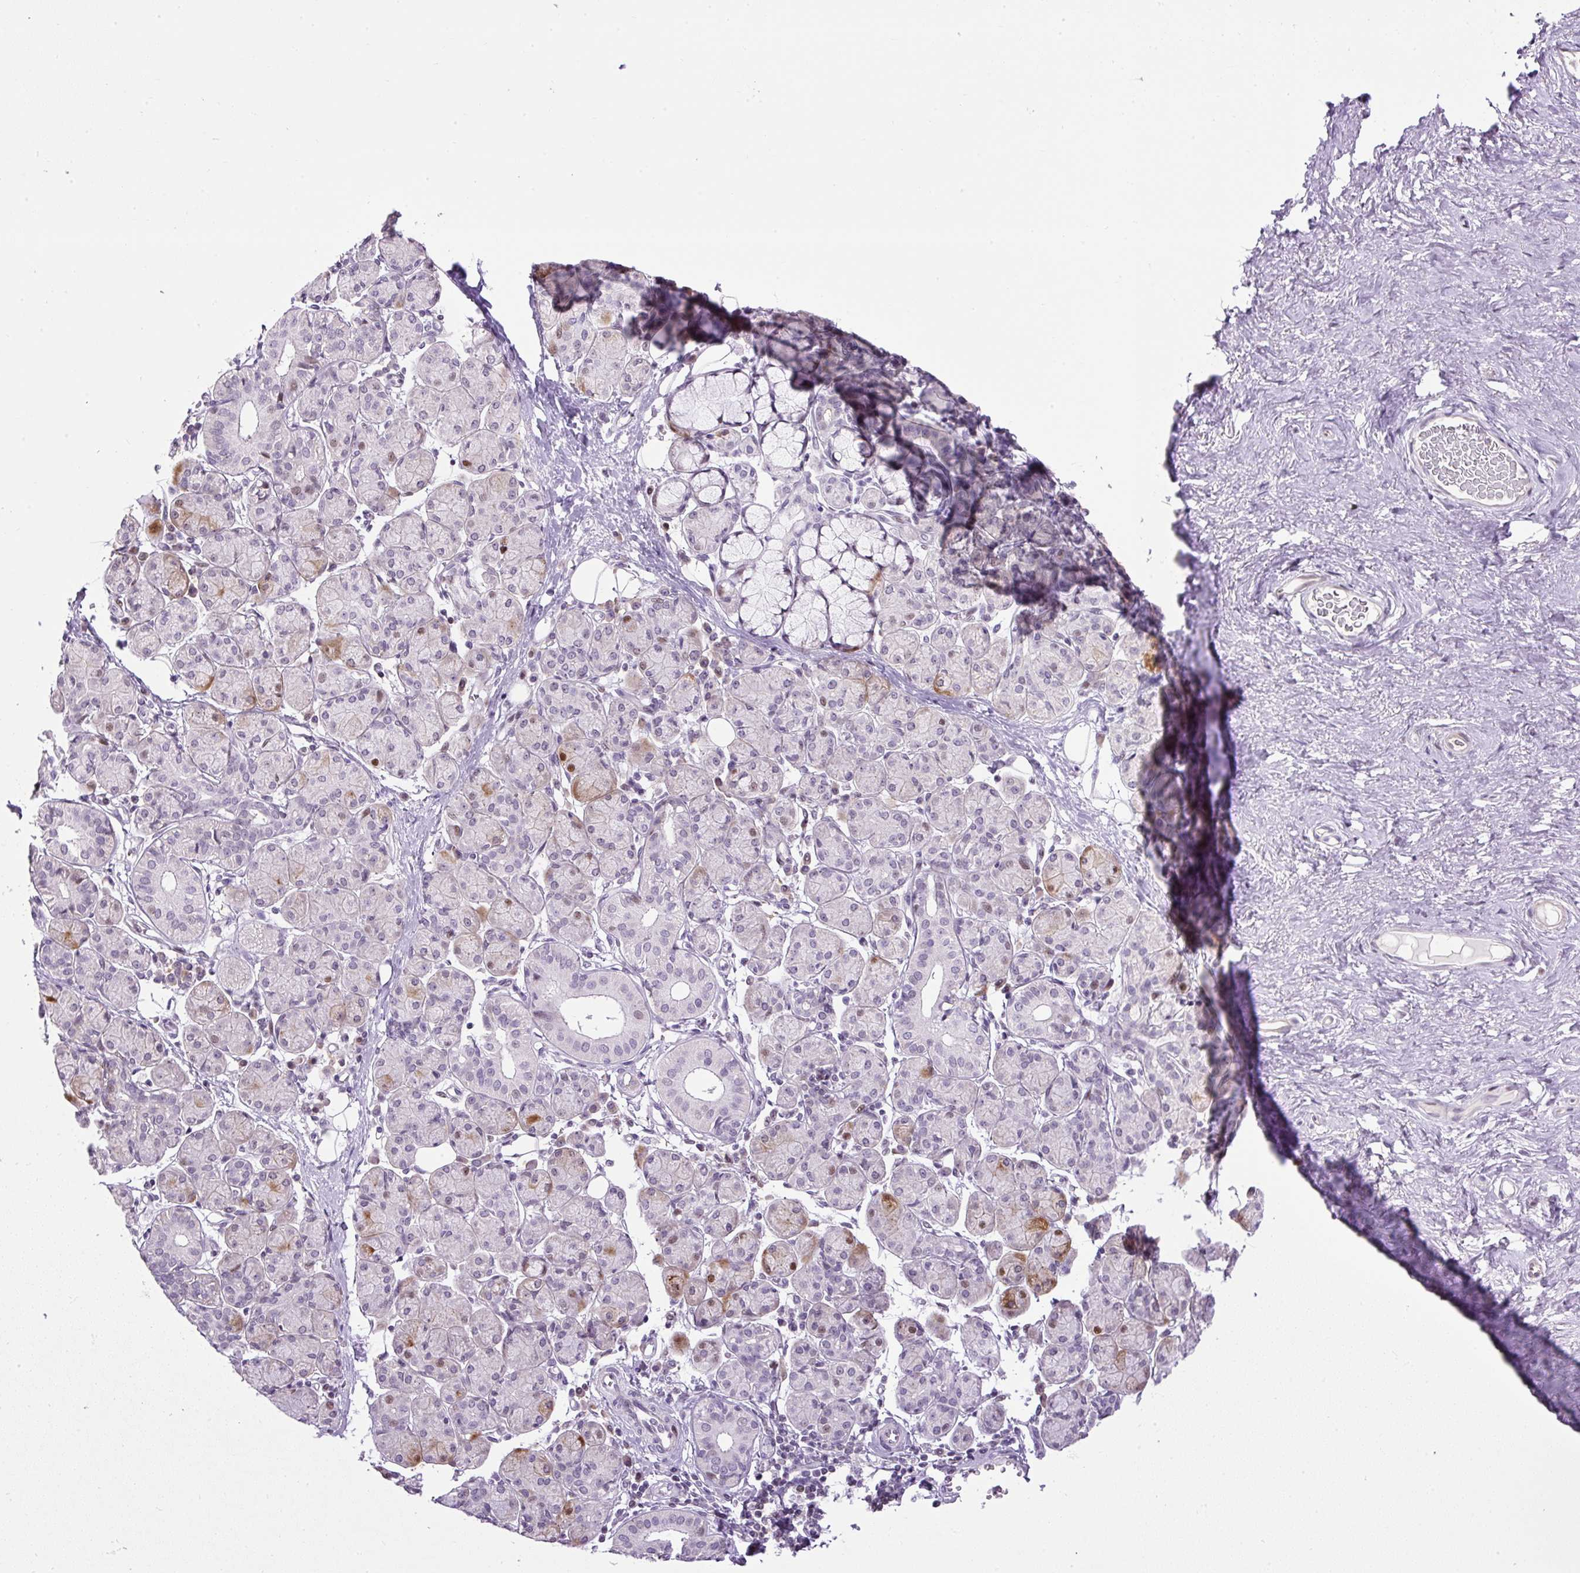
{"staining": {"intensity": "moderate", "quantity": "25%-75%", "location": "cytoplasmic/membranous,nuclear"}, "tissue": "salivary gland", "cell_type": "Glandular cells", "image_type": "normal", "snomed": [{"axis": "morphology", "description": "Normal tissue, NOS"}, {"axis": "morphology", "description": "Inflammation, NOS"}, {"axis": "topography", "description": "Lymph node"}, {"axis": "topography", "description": "Salivary gland"}], "caption": "Human salivary gland stained with a brown dye shows moderate cytoplasmic/membranous,nuclear positive staining in about 25%-75% of glandular cells.", "gene": "ARHGEF18", "patient": {"sex": "male", "age": 3}}